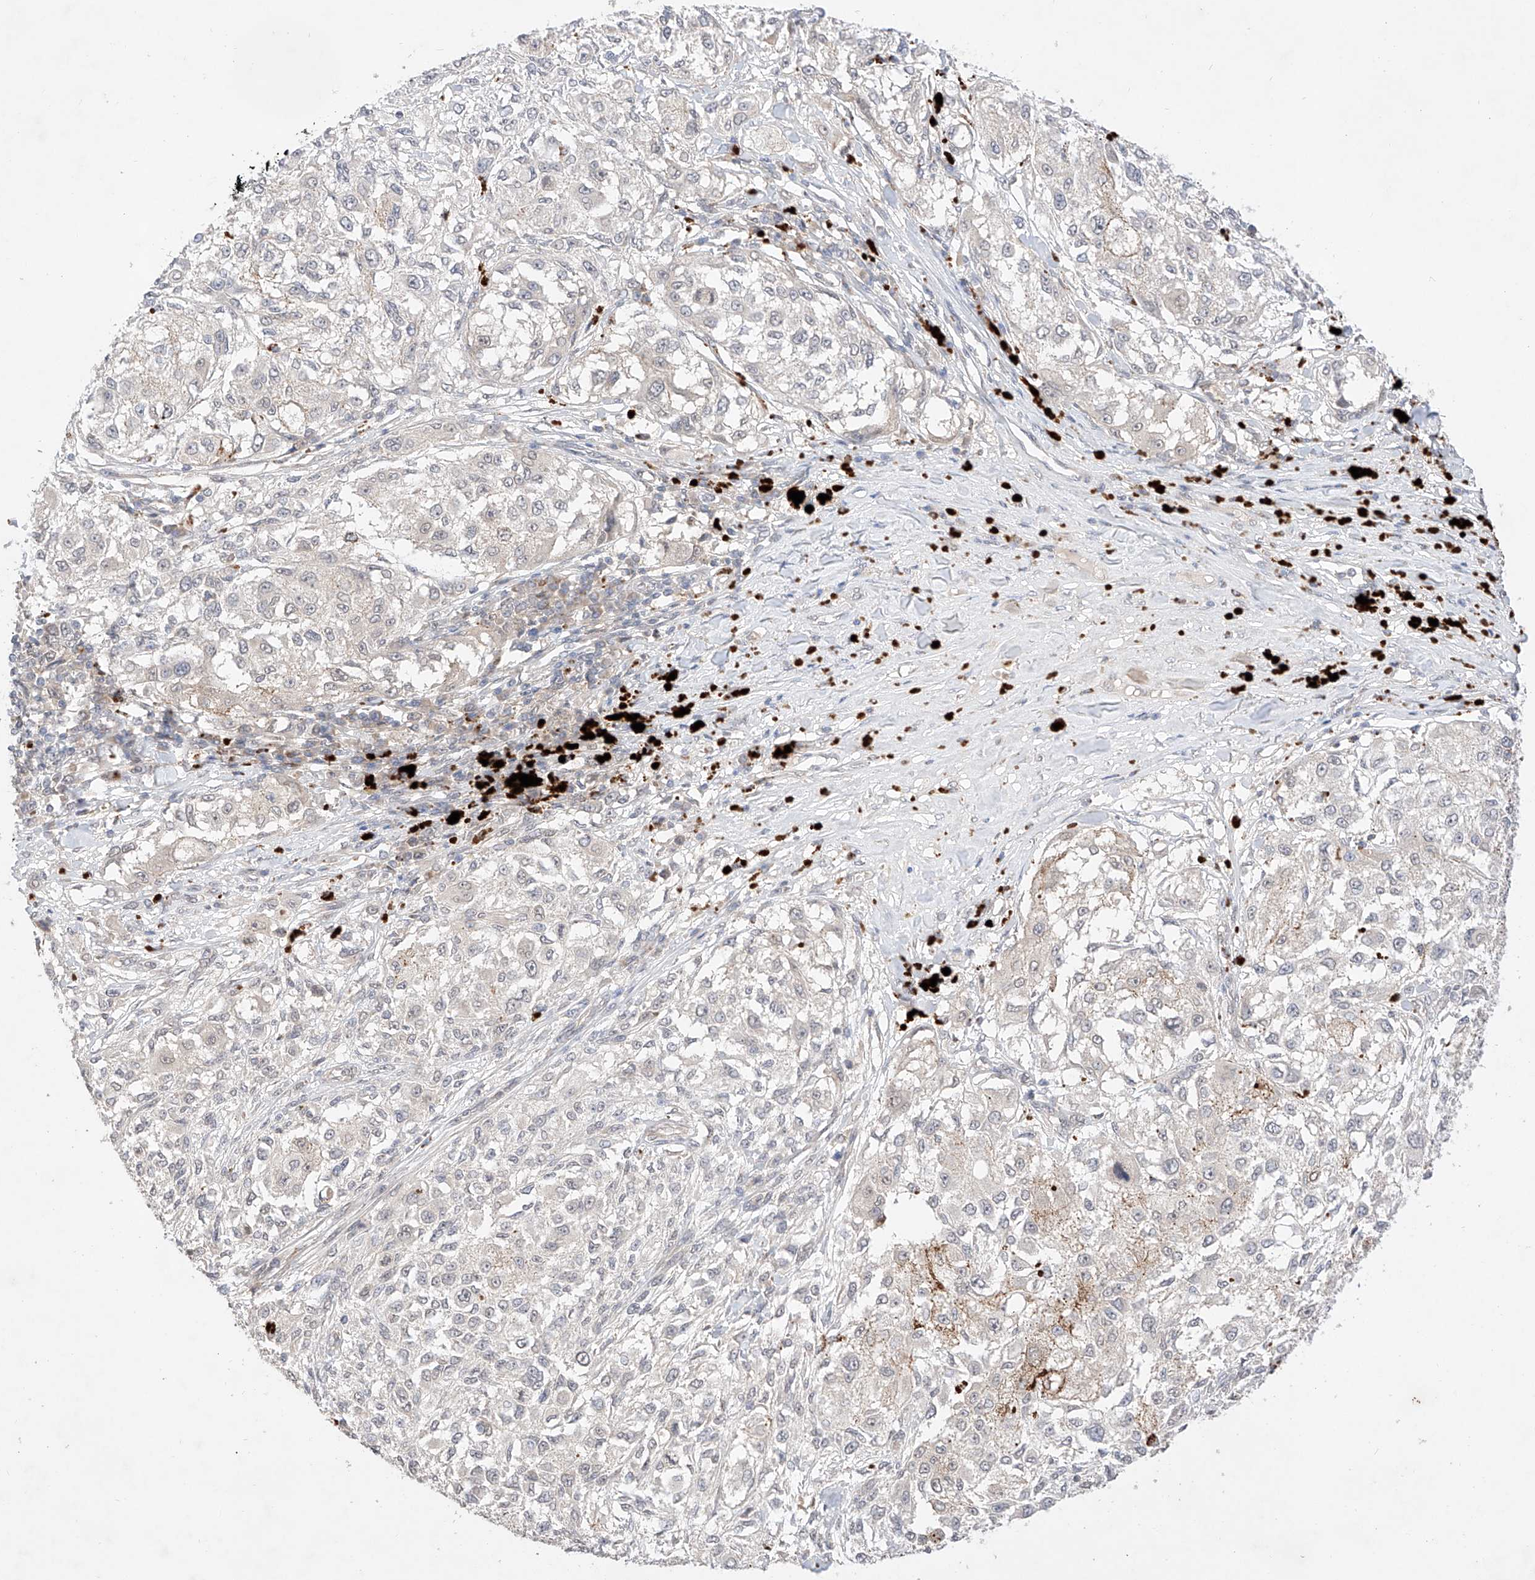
{"staining": {"intensity": "negative", "quantity": "none", "location": "none"}, "tissue": "melanoma", "cell_type": "Tumor cells", "image_type": "cancer", "snomed": [{"axis": "morphology", "description": "Necrosis, NOS"}, {"axis": "morphology", "description": "Malignant melanoma, NOS"}, {"axis": "topography", "description": "Skin"}], "caption": "Immunohistochemistry (IHC) histopathology image of neoplastic tissue: human malignant melanoma stained with DAB (3,3'-diaminobenzidine) reveals no significant protein positivity in tumor cells.", "gene": "ZNF124", "patient": {"sex": "female", "age": 87}}